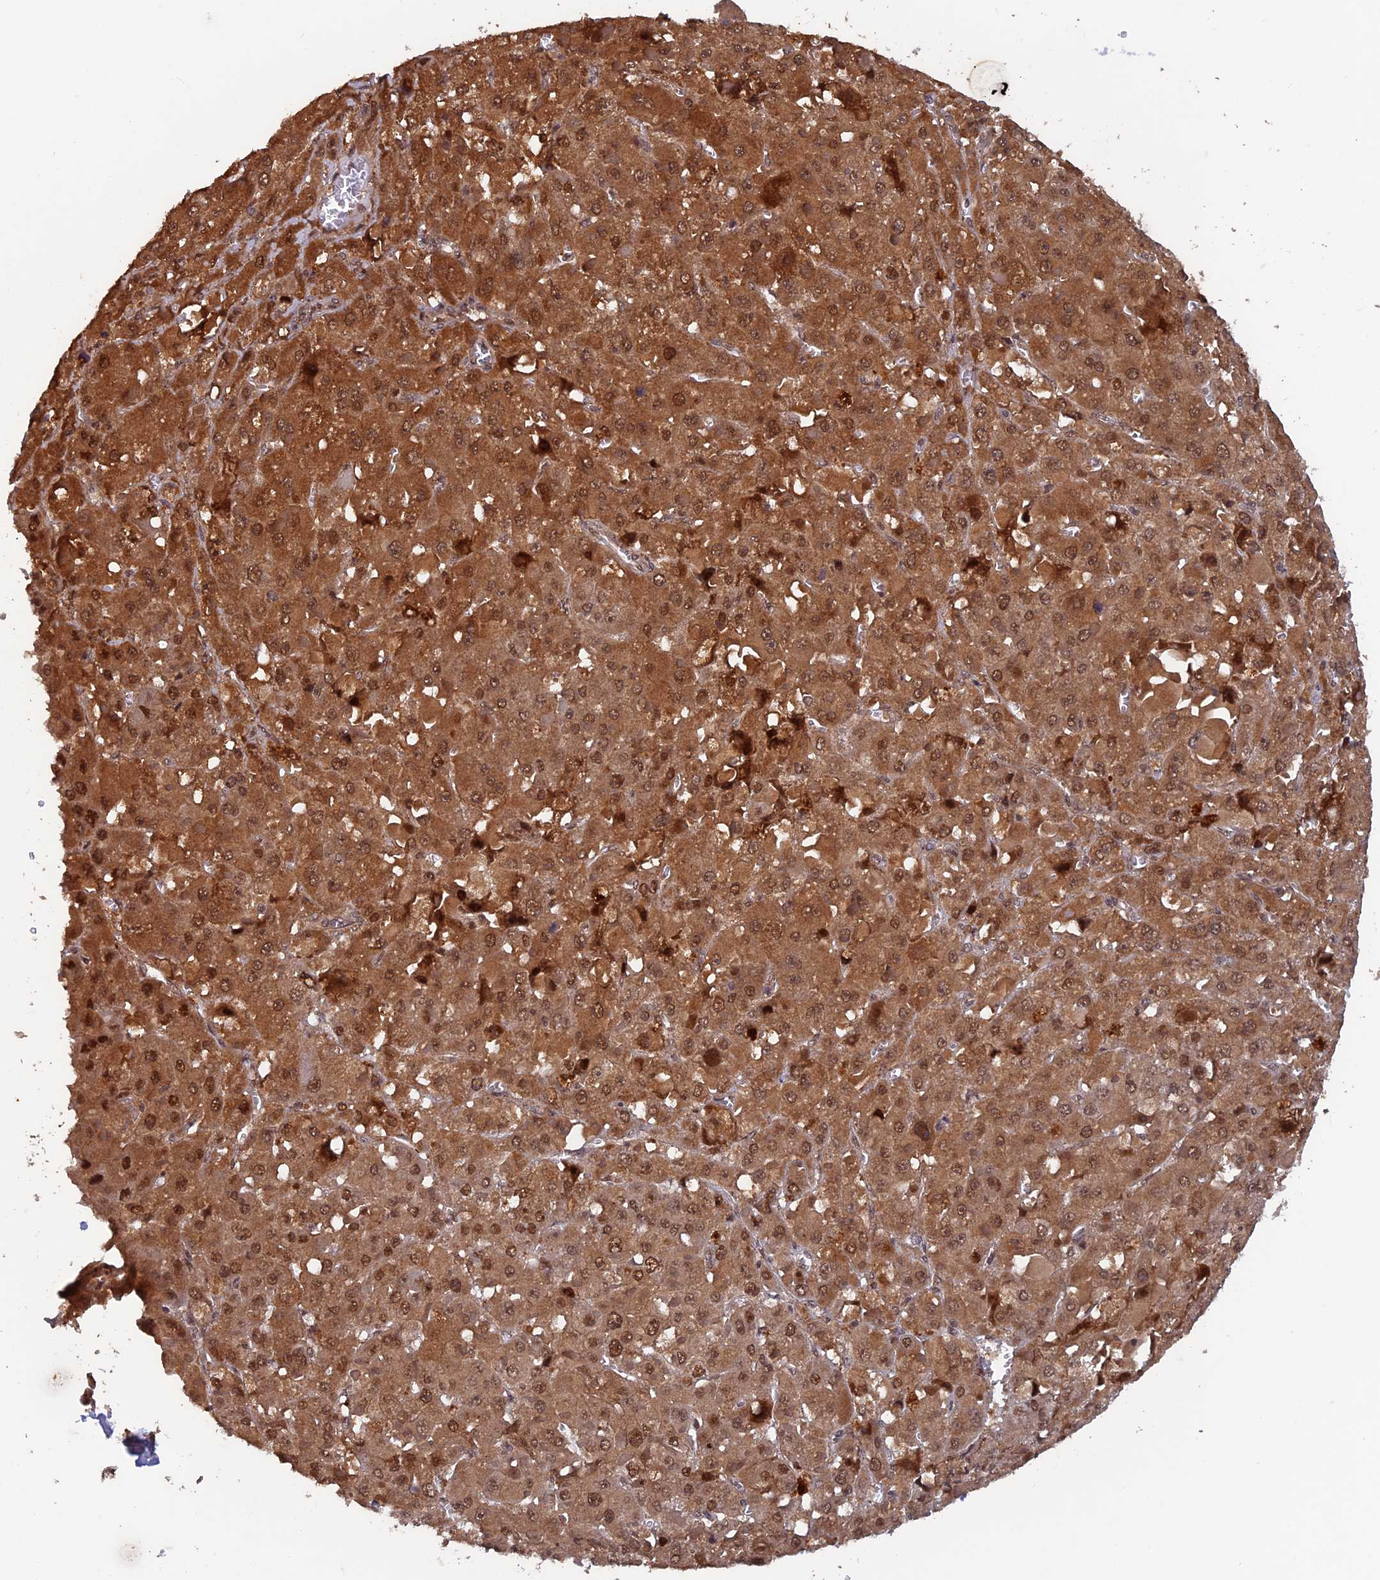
{"staining": {"intensity": "strong", "quantity": ">75%", "location": "cytoplasmic/membranous,nuclear"}, "tissue": "liver cancer", "cell_type": "Tumor cells", "image_type": "cancer", "snomed": [{"axis": "morphology", "description": "Carcinoma, Hepatocellular, NOS"}, {"axis": "topography", "description": "Liver"}], "caption": "Immunohistochemistry (DAB) staining of hepatocellular carcinoma (liver) exhibits strong cytoplasmic/membranous and nuclear protein expression in about >75% of tumor cells. (DAB IHC, brown staining for protein, blue staining for nuclei).", "gene": "FAM53C", "patient": {"sex": "female", "age": 73}}